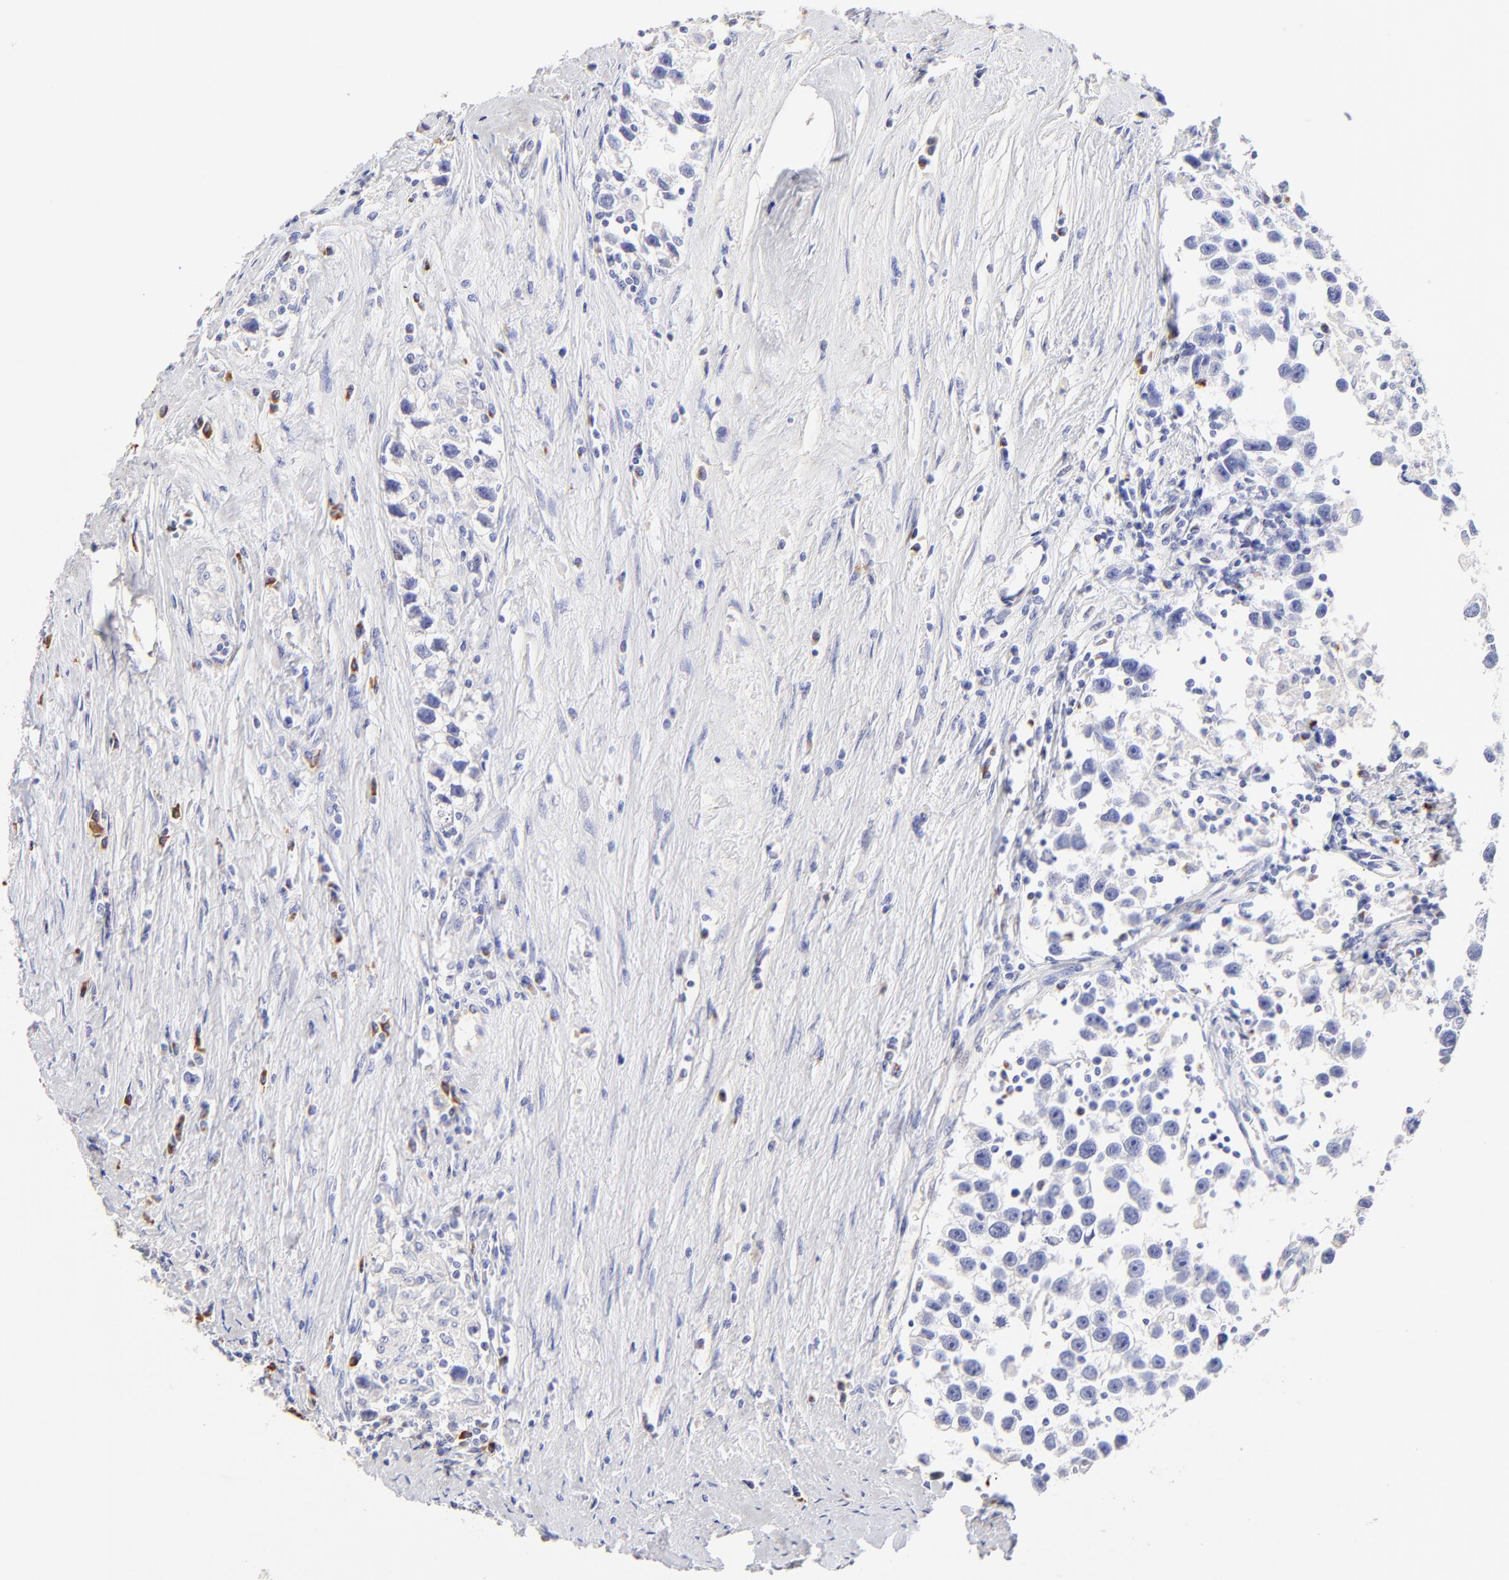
{"staining": {"intensity": "negative", "quantity": "none", "location": "none"}, "tissue": "testis cancer", "cell_type": "Tumor cells", "image_type": "cancer", "snomed": [{"axis": "morphology", "description": "Seminoma, NOS"}, {"axis": "topography", "description": "Testis"}], "caption": "Immunohistochemical staining of human testis cancer (seminoma) displays no significant positivity in tumor cells.", "gene": "ASB9", "patient": {"sex": "male", "age": 43}}